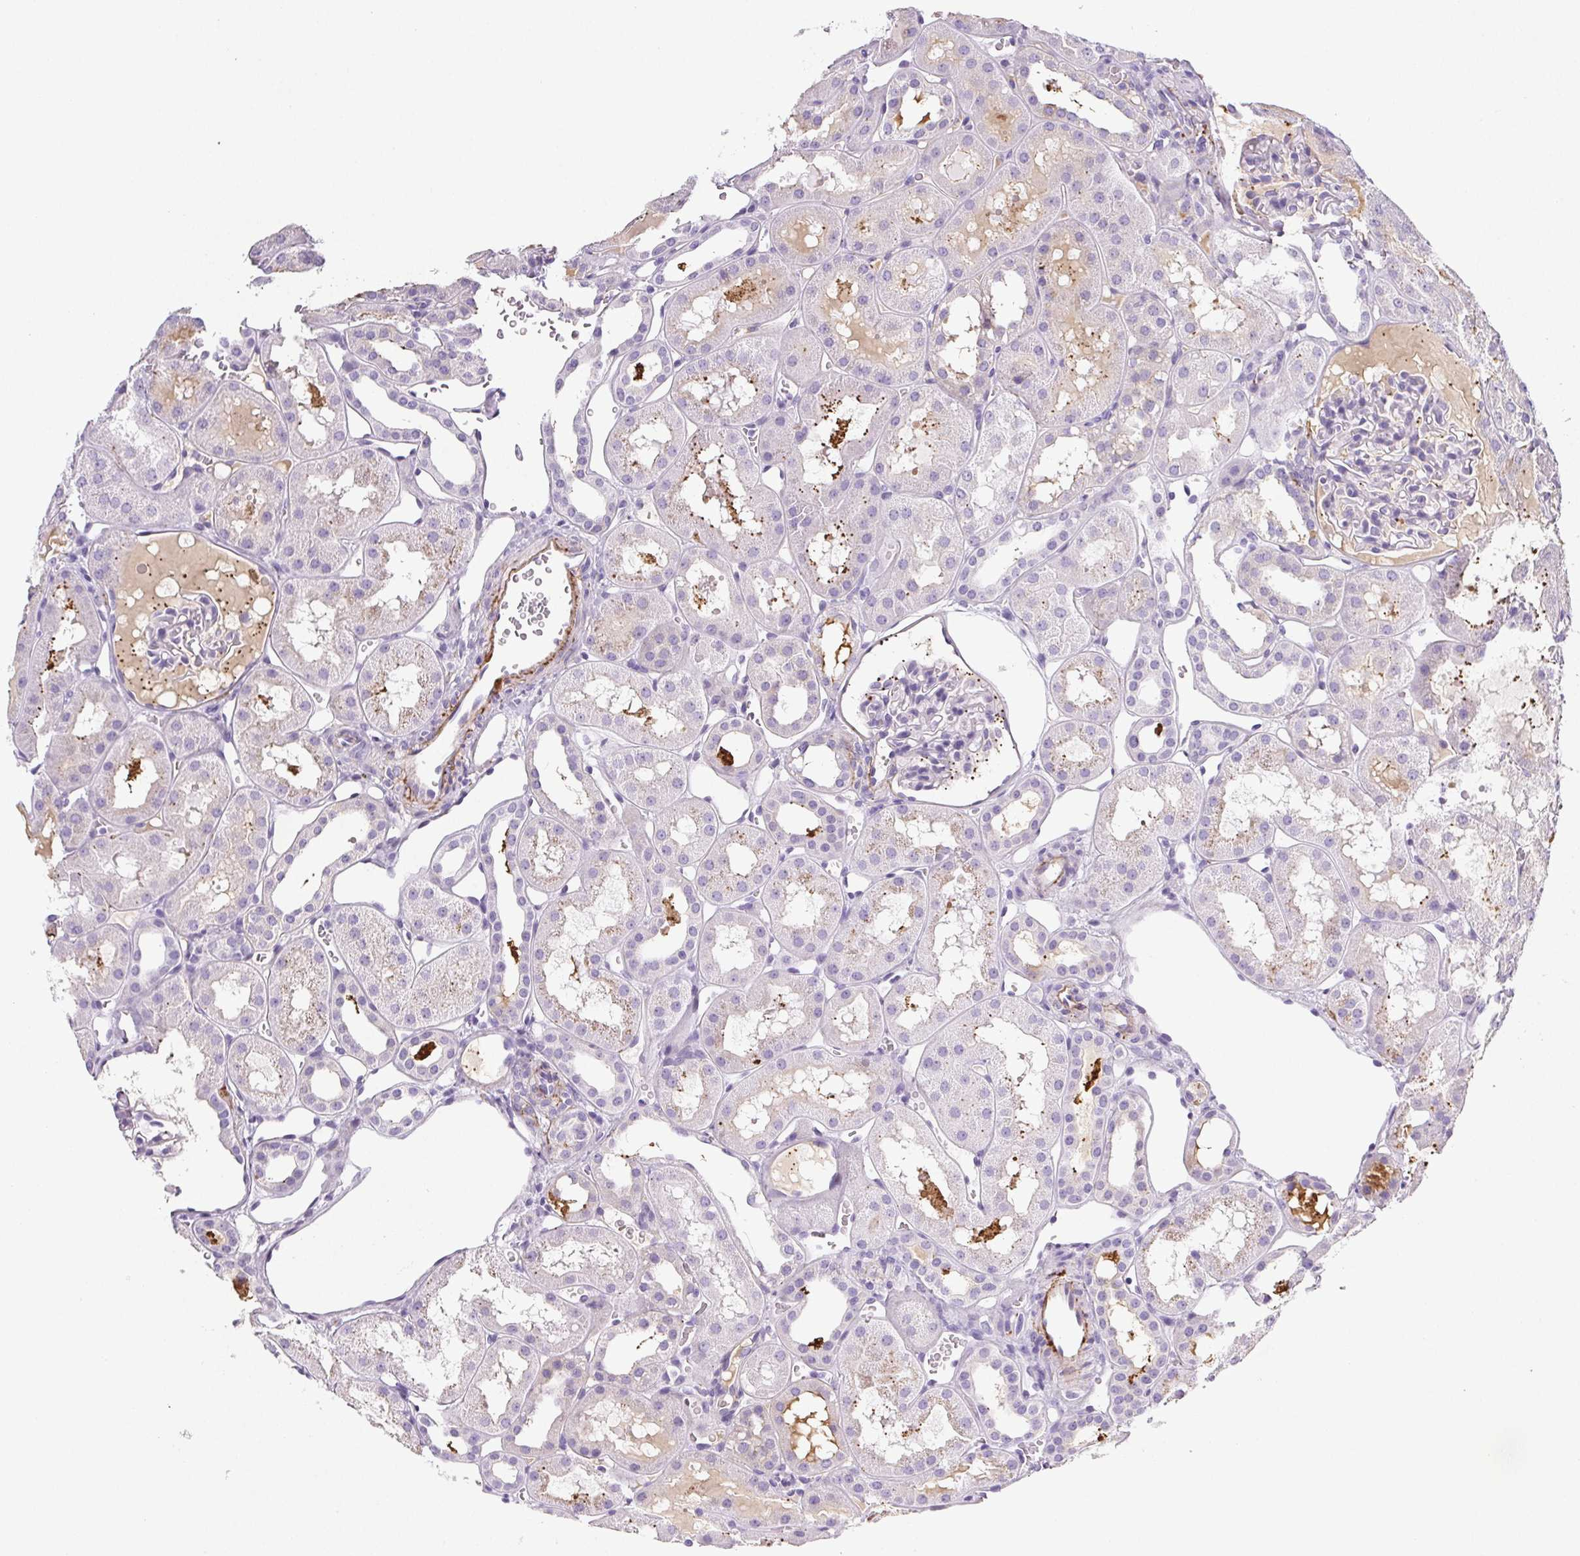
{"staining": {"intensity": "negative", "quantity": "none", "location": "none"}, "tissue": "kidney", "cell_type": "Cells in glomeruli", "image_type": "normal", "snomed": [{"axis": "morphology", "description": "Normal tissue, NOS"}, {"axis": "topography", "description": "Kidney"}, {"axis": "topography", "description": "Urinary bladder"}], "caption": "Immunohistochemistry (IHC) photomicrograph of unremarkable kidney: human kidney stained with DAB (3,3'-diaminobenzidine) shows no significant protein positivity in cells in glomeruli.", "gene": "VTN", "patient": {"sex": "male", "age": 16}}